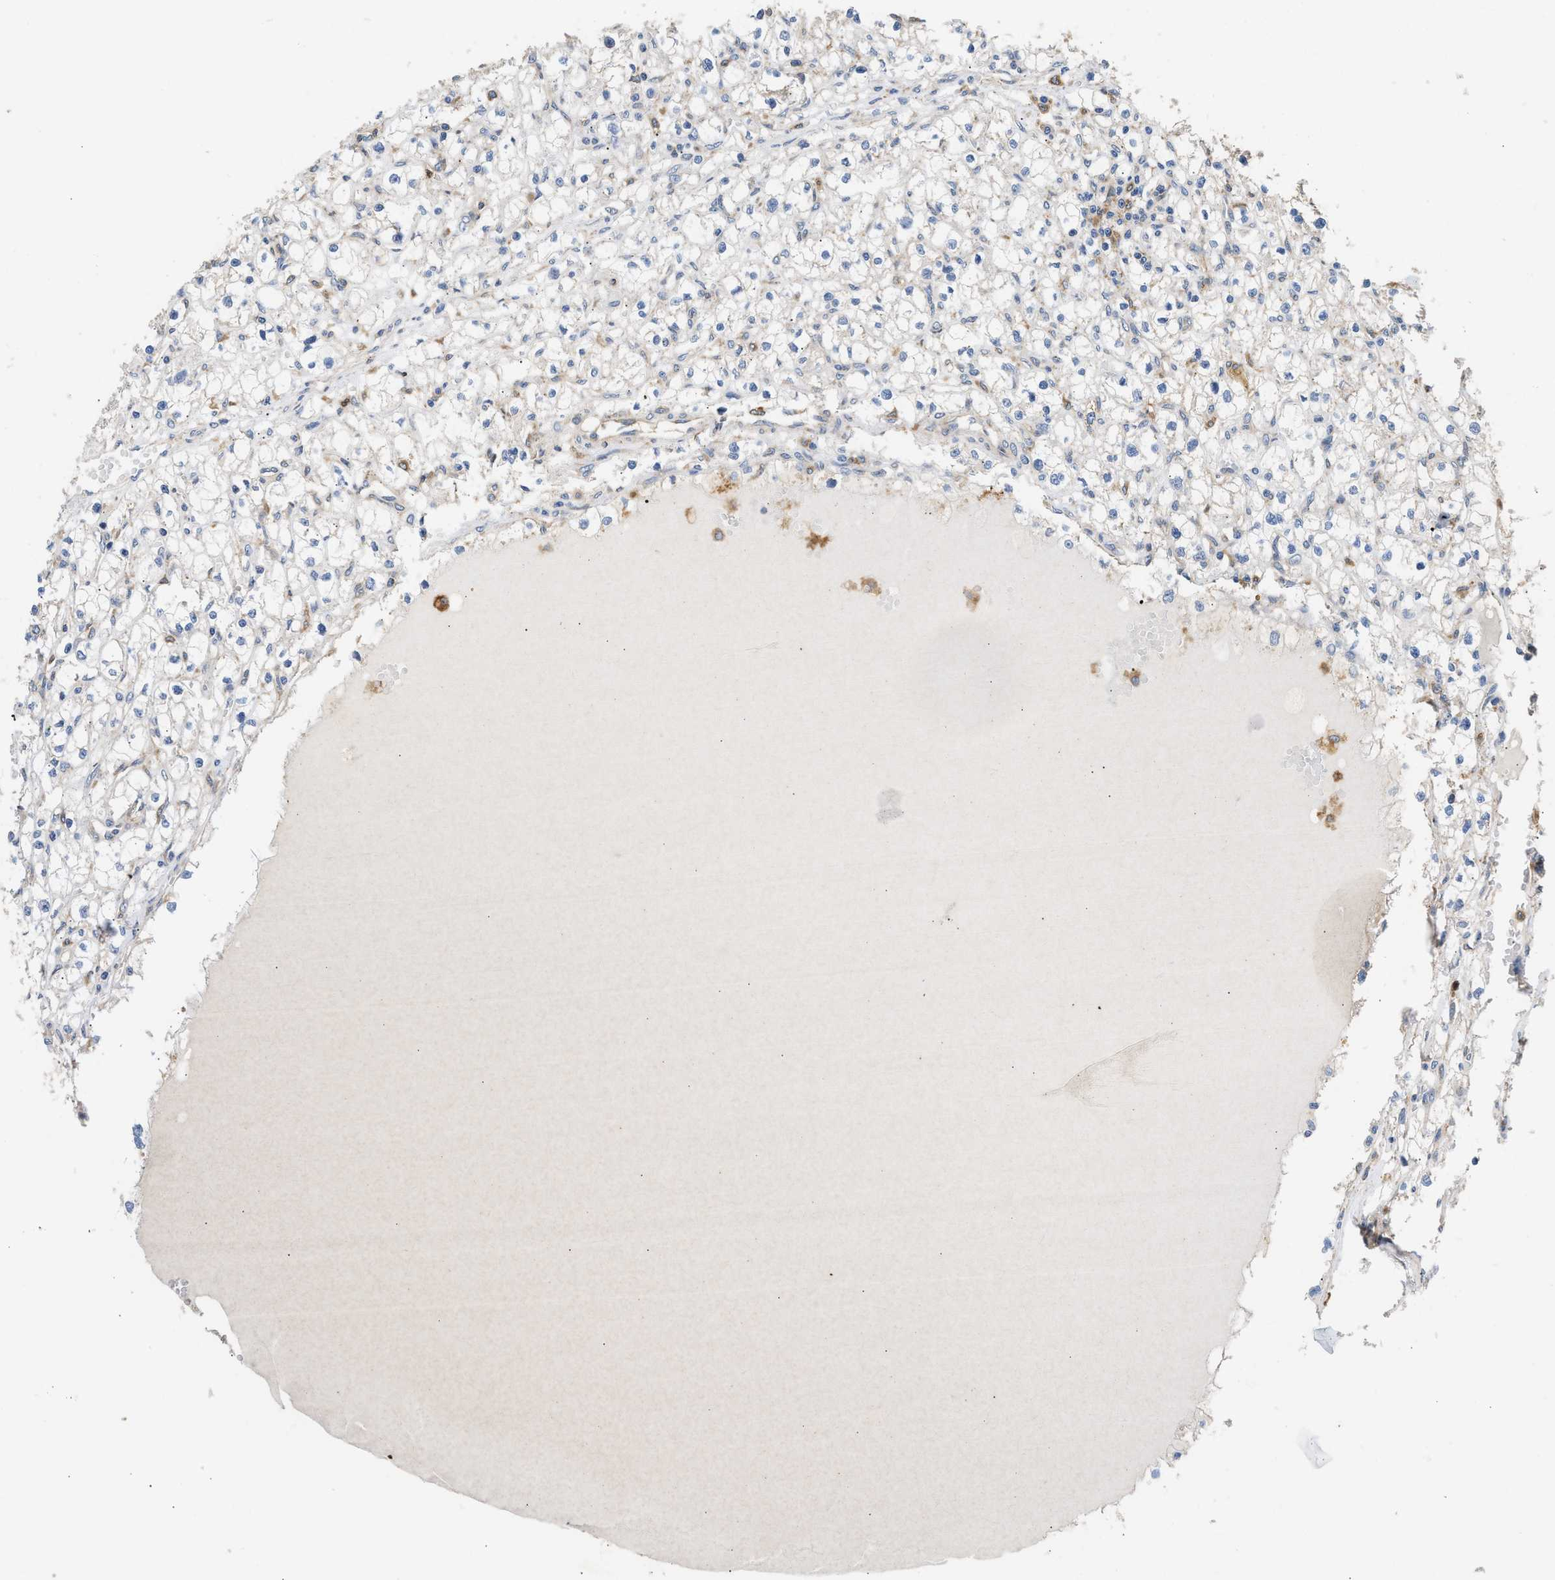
{"staining": {"intensity": "negative", "quantity": "none", "location": "none"}, "tissue": "renal cancer", "cell_type": "Tumor cells", "image_type": "cancer", "snomed": [{"axis": "morphology", "description": "Adenocarcinoma, NOS"}, {"axis": "topography", "description": "Kidney"}], "caption": "IHC photomicrograph of human adenocarcinoma (renal) stained for a protein (brown), which reveals no staining in tumor cells. (Stains: DAB IHC with hematoxylin counter stain, Microscopy: brightfield microscopy at high magnification).", "gene": "RAB31", "patient": {"sex": "male", "age": 56}}